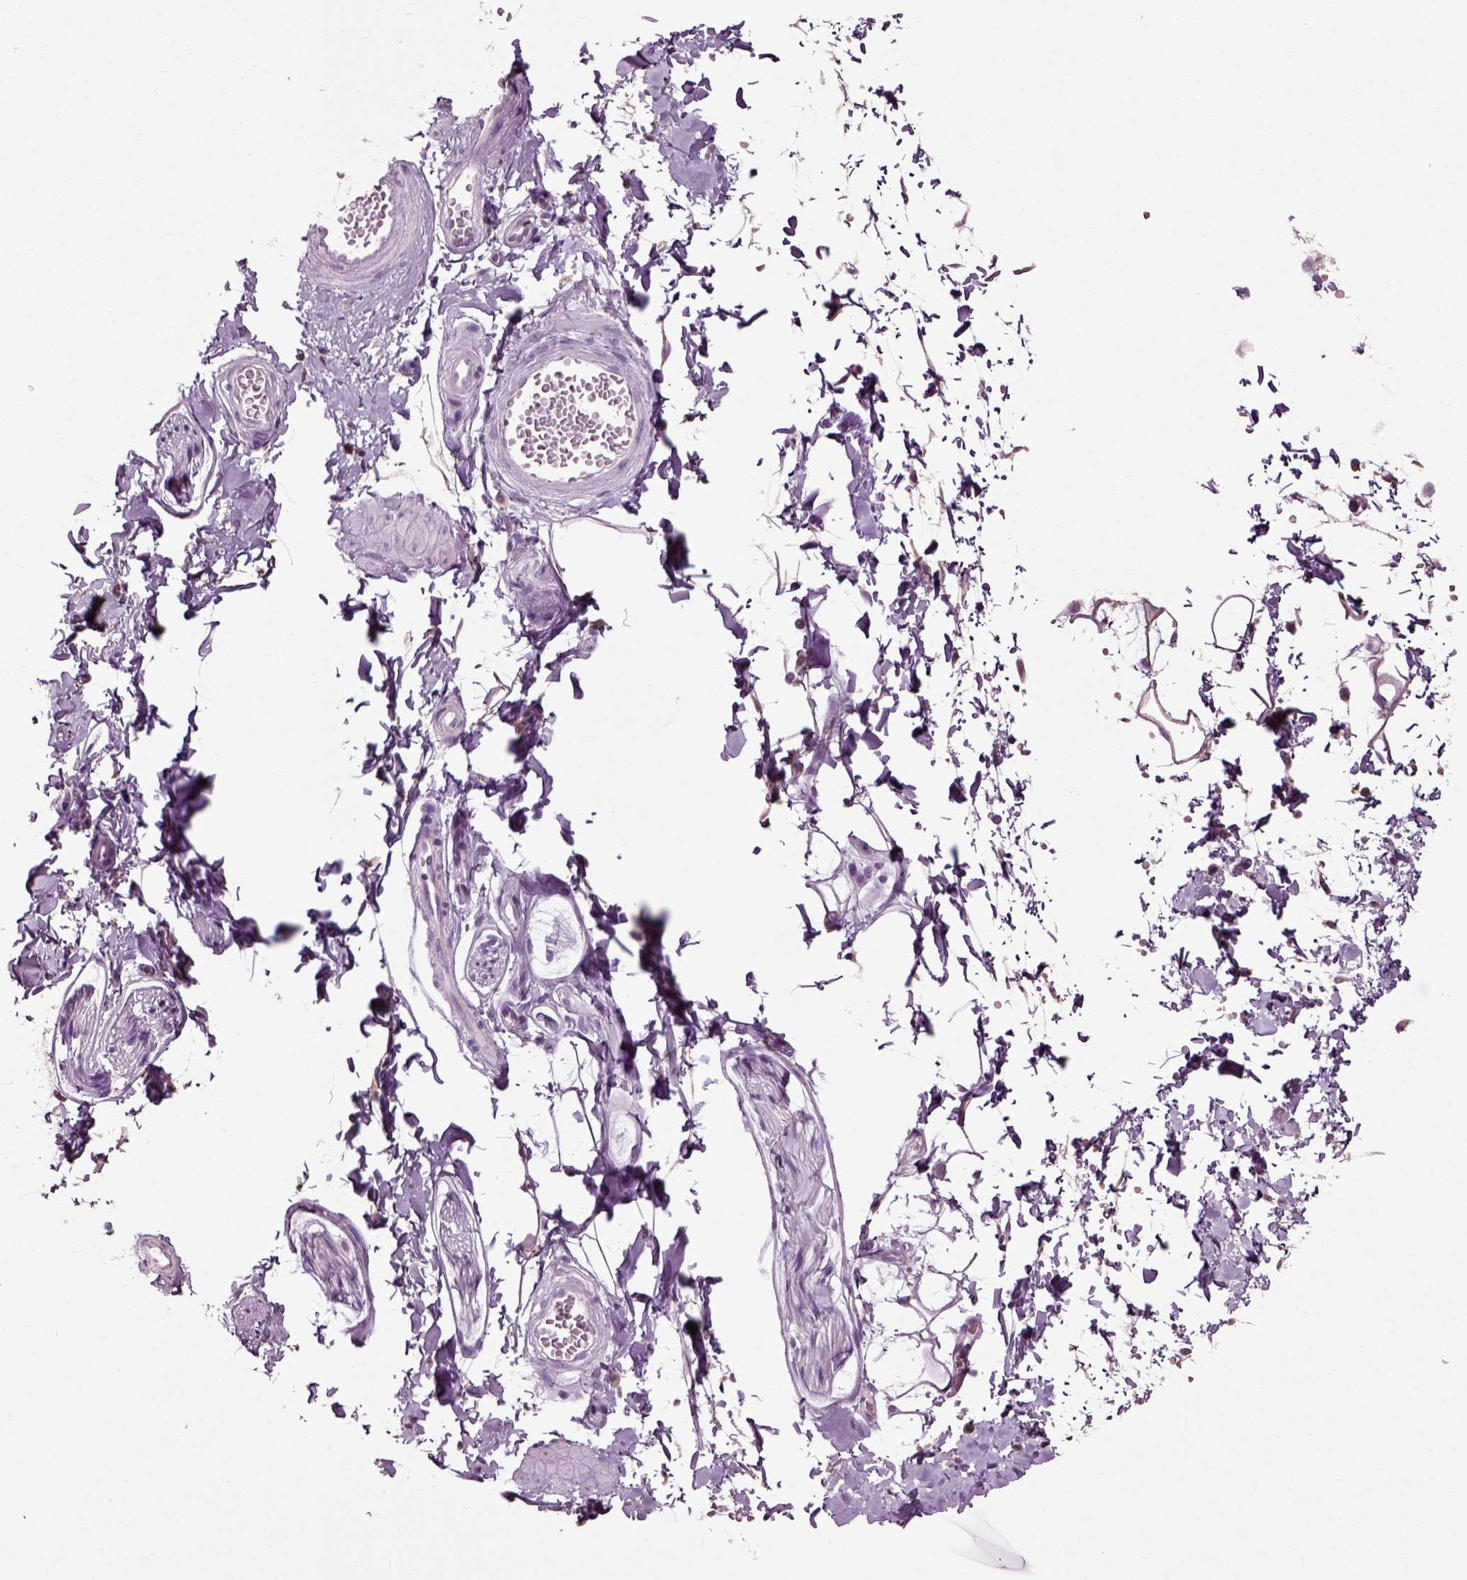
{"staining": {"intensity": "negative", "quantity": "none", "location": "none"}, "tissue": "adipose tissue", "cell_type": "Adipocytes", "image_type": "normal", "snomed": [{"axis": "morphology", "description": "Normal tissue, NOS"}, {"axis": "topography", "description": "Smooth muscle"}, {"axis": "topography", "description": "Peripheral nerve tissue"}], "caption": "A histopathology image of human adipose tissue is negative for staining in adipocytes. The staining is performed using DAB (3,3'-diaminobenzidine) brown chromogen with nuclei counter-stained in using hematoxylin.", "gene": "SLC26A8", "patient": {"sex": "male", "age": 22}}